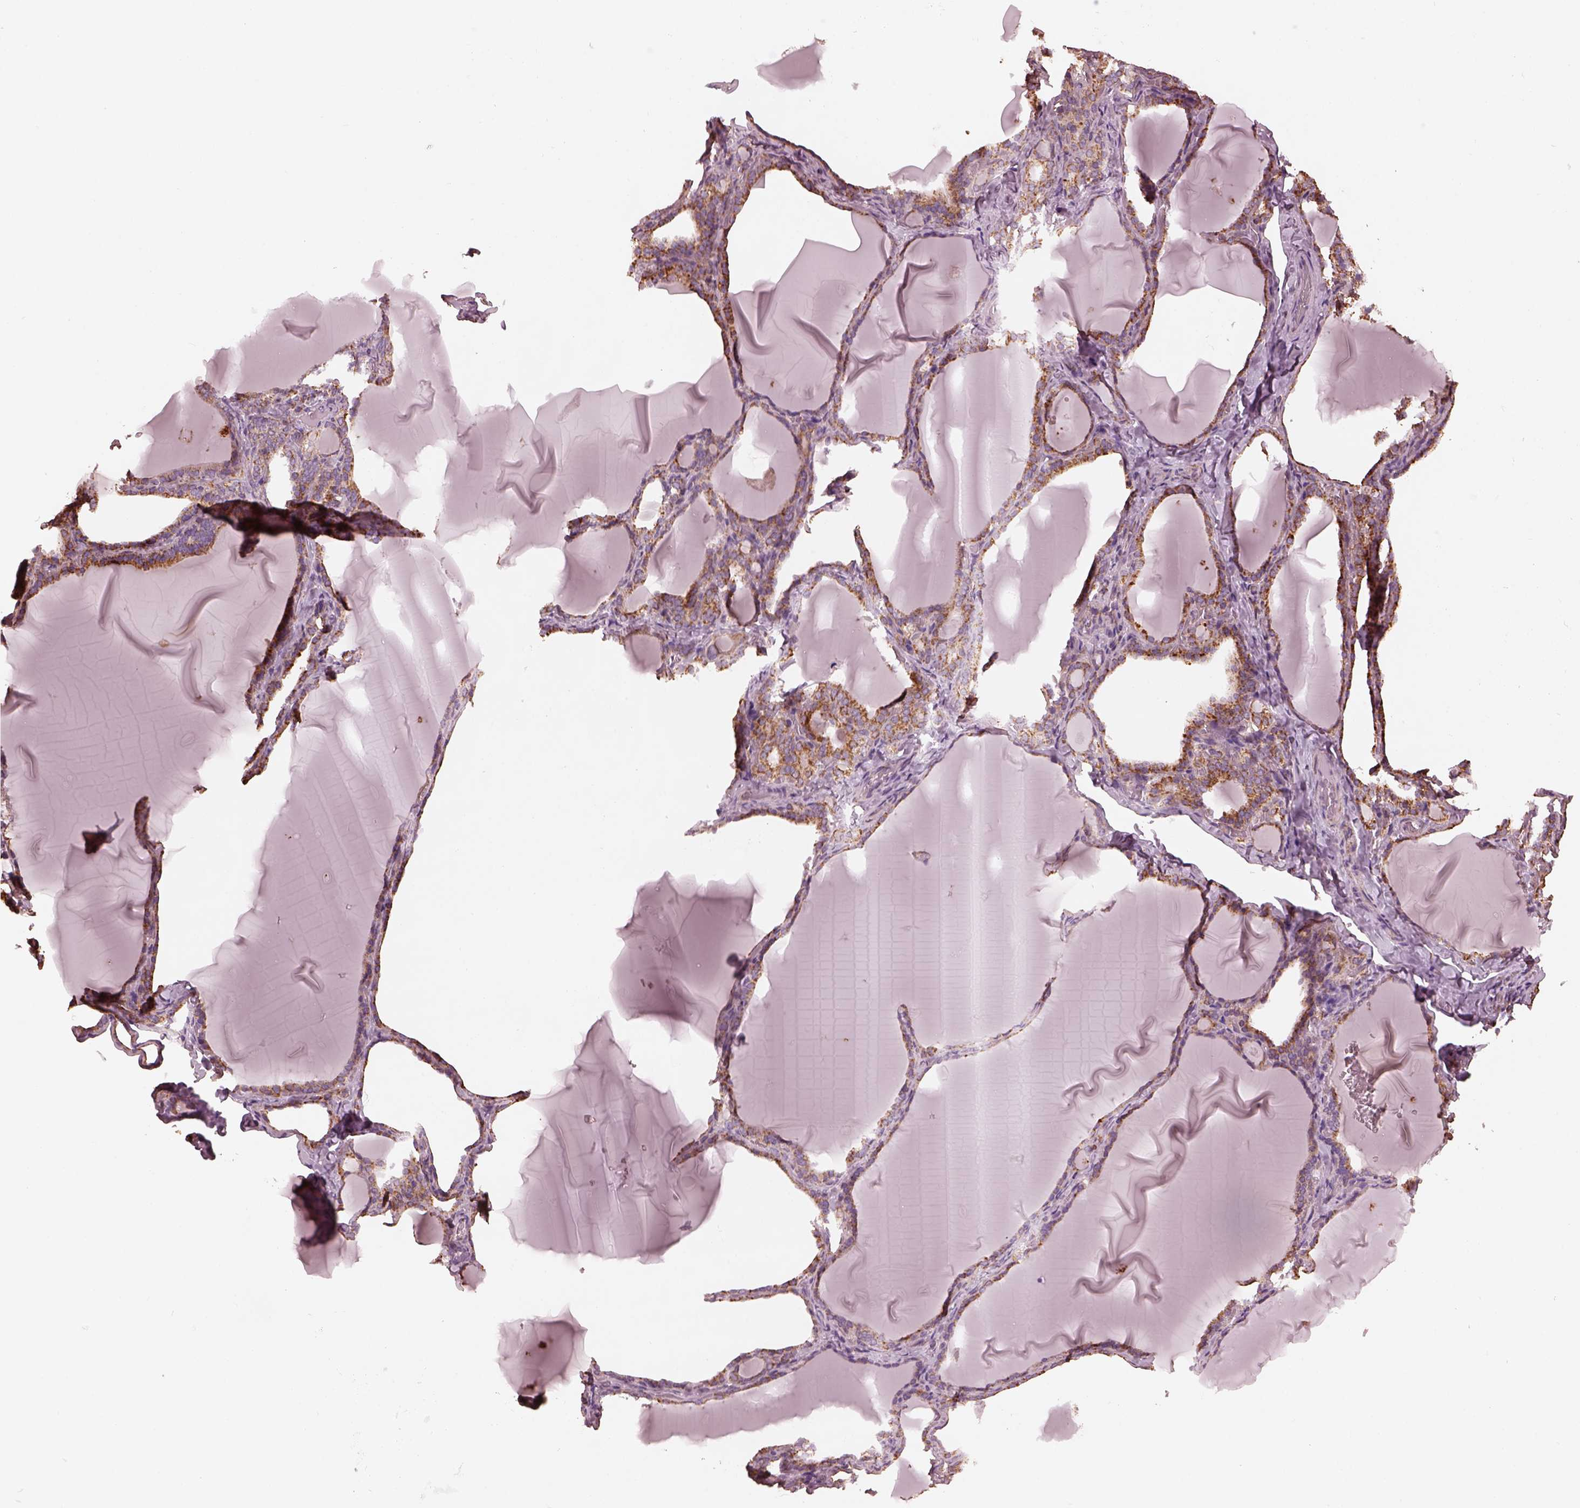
{"staining": {"intensity": "moderate", "quantity": ">75%", "location": "cytoplasmic/membranous"}, "tissue": "thyroid gland", "cell_type": "Glandular cells", "image_type": "normal", "snomed": [{"axis": "morphology", "description": "Normal tissue, NOS"}, {"axis": "morphology", "description": "Hyperplasia, NOS"}, {"axis": "topography", "description": "Thyroid gland"}], "caption": "An IHC micrograph of benign tissue is shown. Protein staining in brown labels moderate cytoplasmic/membranous positivity in thyroid gland within glandular cells. The staining is performed using DAB brown chromogen to label protein expression. The nuclei are counter-stained blue using hematoxylin.", "gene": "NDUFB10", "patient": {"sex": "female", "age": 27}}